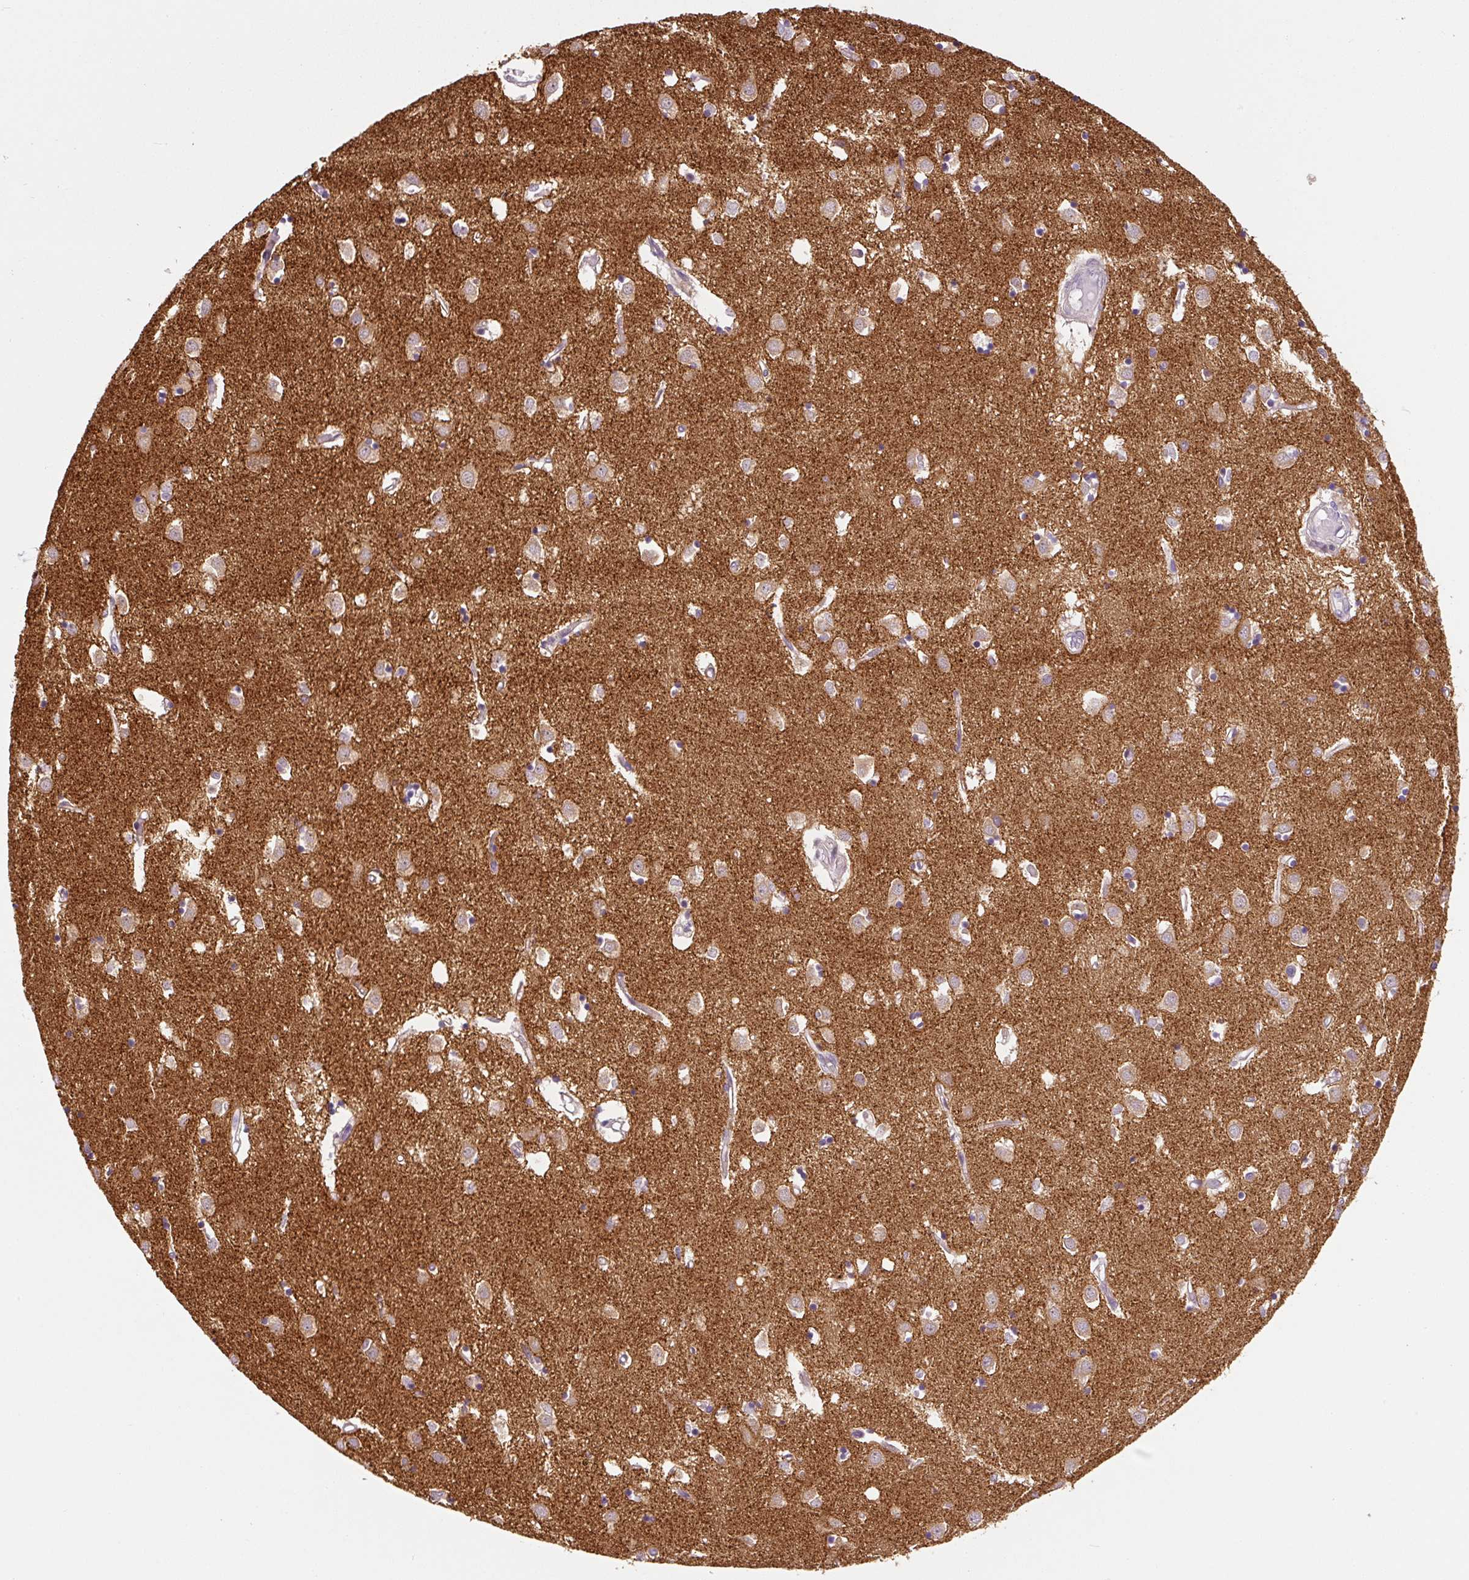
{"staining": {"intensity": "negative", "quantity": "none", "location": "none"}, "tissue": "caudate", "cell_type": "Glial cells", "image_type": "normal", "snomed": [{"axis": "morphology", "description": "Normal tissue, NOS"}, {"axis": "topography", "description": "Lateral ventricle wall"}], "caption": "IHC histopathology image of unremarkable caudate: caudate stained with DAB shows no significant protein positivity in glial cells.", "gene": "PRKAA2", "patient": {"sex": "male", "age": 70}}